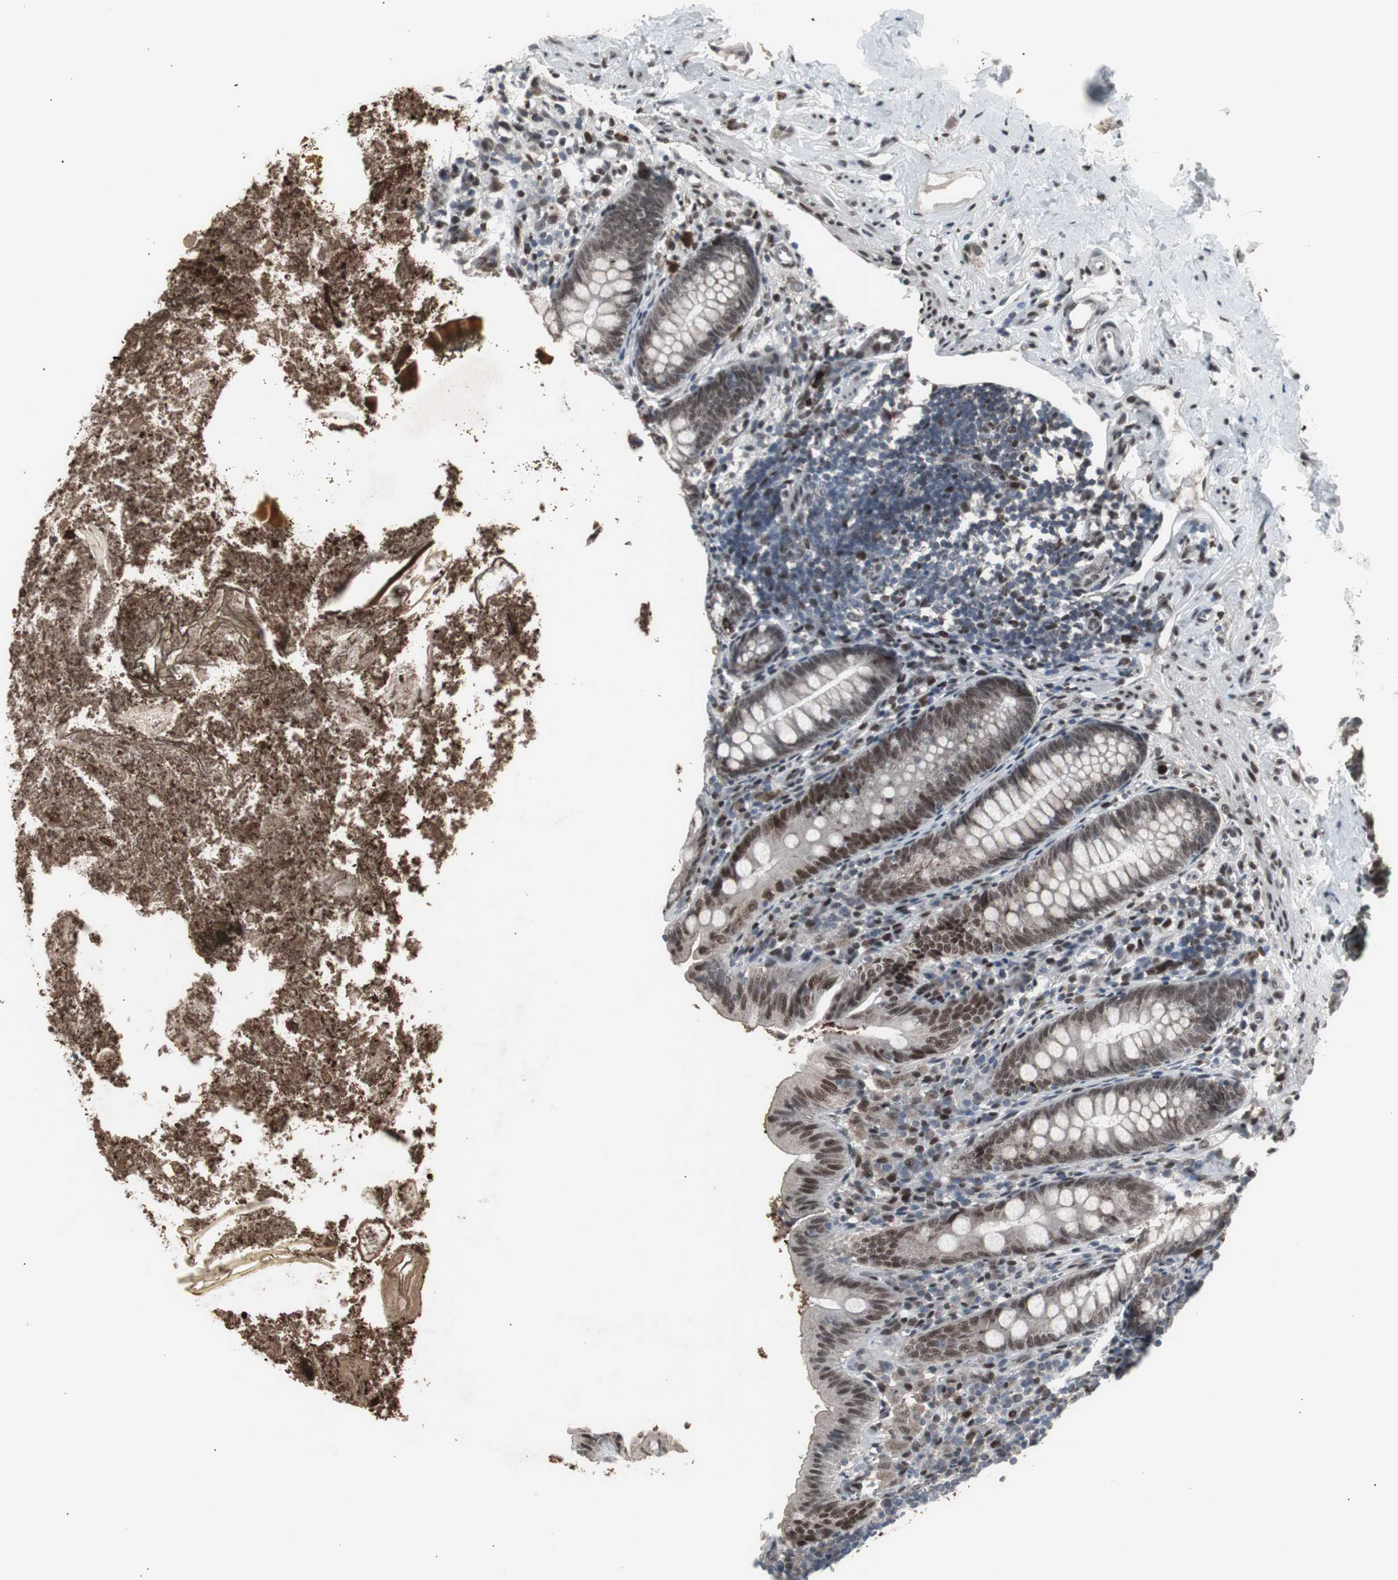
{"staining": {"intensity": "moderate", "quantity": ">75%", "location": "nuclear"}, "tissue": "appendix", "cell_type": "Glandular cells", "image_type": "normal", "snomed": [{"axis": "morphology", "description": "Normal tissue, NOS"}, {"axis": "topography", "description": "Appendix"}], "caption": "Immunohistochemistry photomicrograph of benign appendix: human appendix stained using immunohistochemistry (IHC) shows medium levels of moderate protein expression localized specifically in the nuclear of glandular cells, appearing as a nuclear brown color.", "gene": "RXRA", "patient": {"sex": "female", "age": 10}}